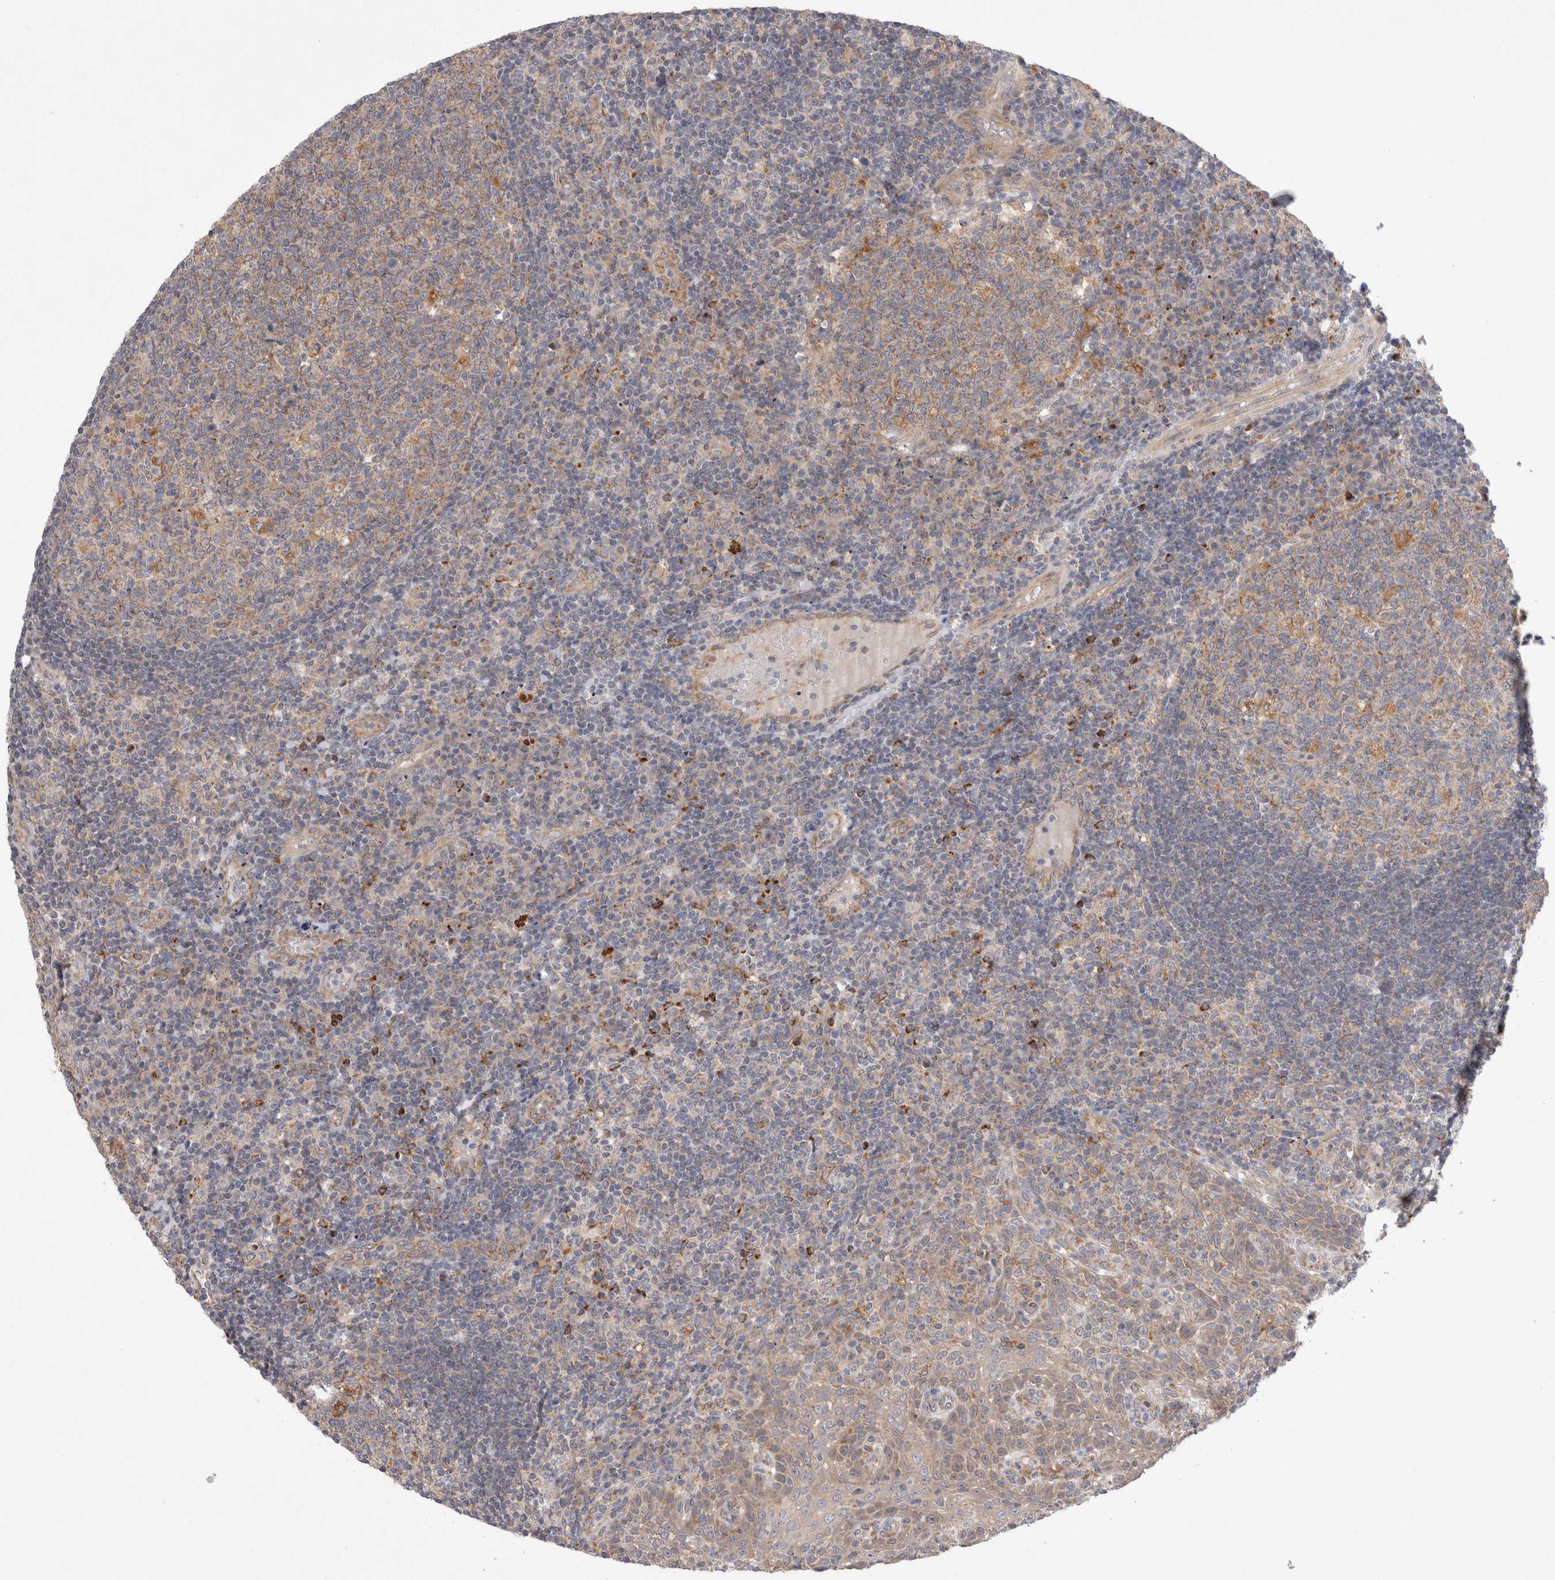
{"staining": {"intensity": "moderate", "quantity": "25%-75%", "location": "cytoplasmic/membranous"}, "tissue": "tonsil", "cell_type": "Germinal center cells", "image_type": "normal", "snomed": [{"axis": "morphology", "description": "Normal tissue, NOS"}, {"axis": "topography", "description": "Tonsil"}], "caption": "A brown stain shows moderate cytoplasmic/membranous positivity of a protein in germinal center cells of normal tonsil.", "gene": "NPC1", "patient": {"sex": "female", "age": 40}}